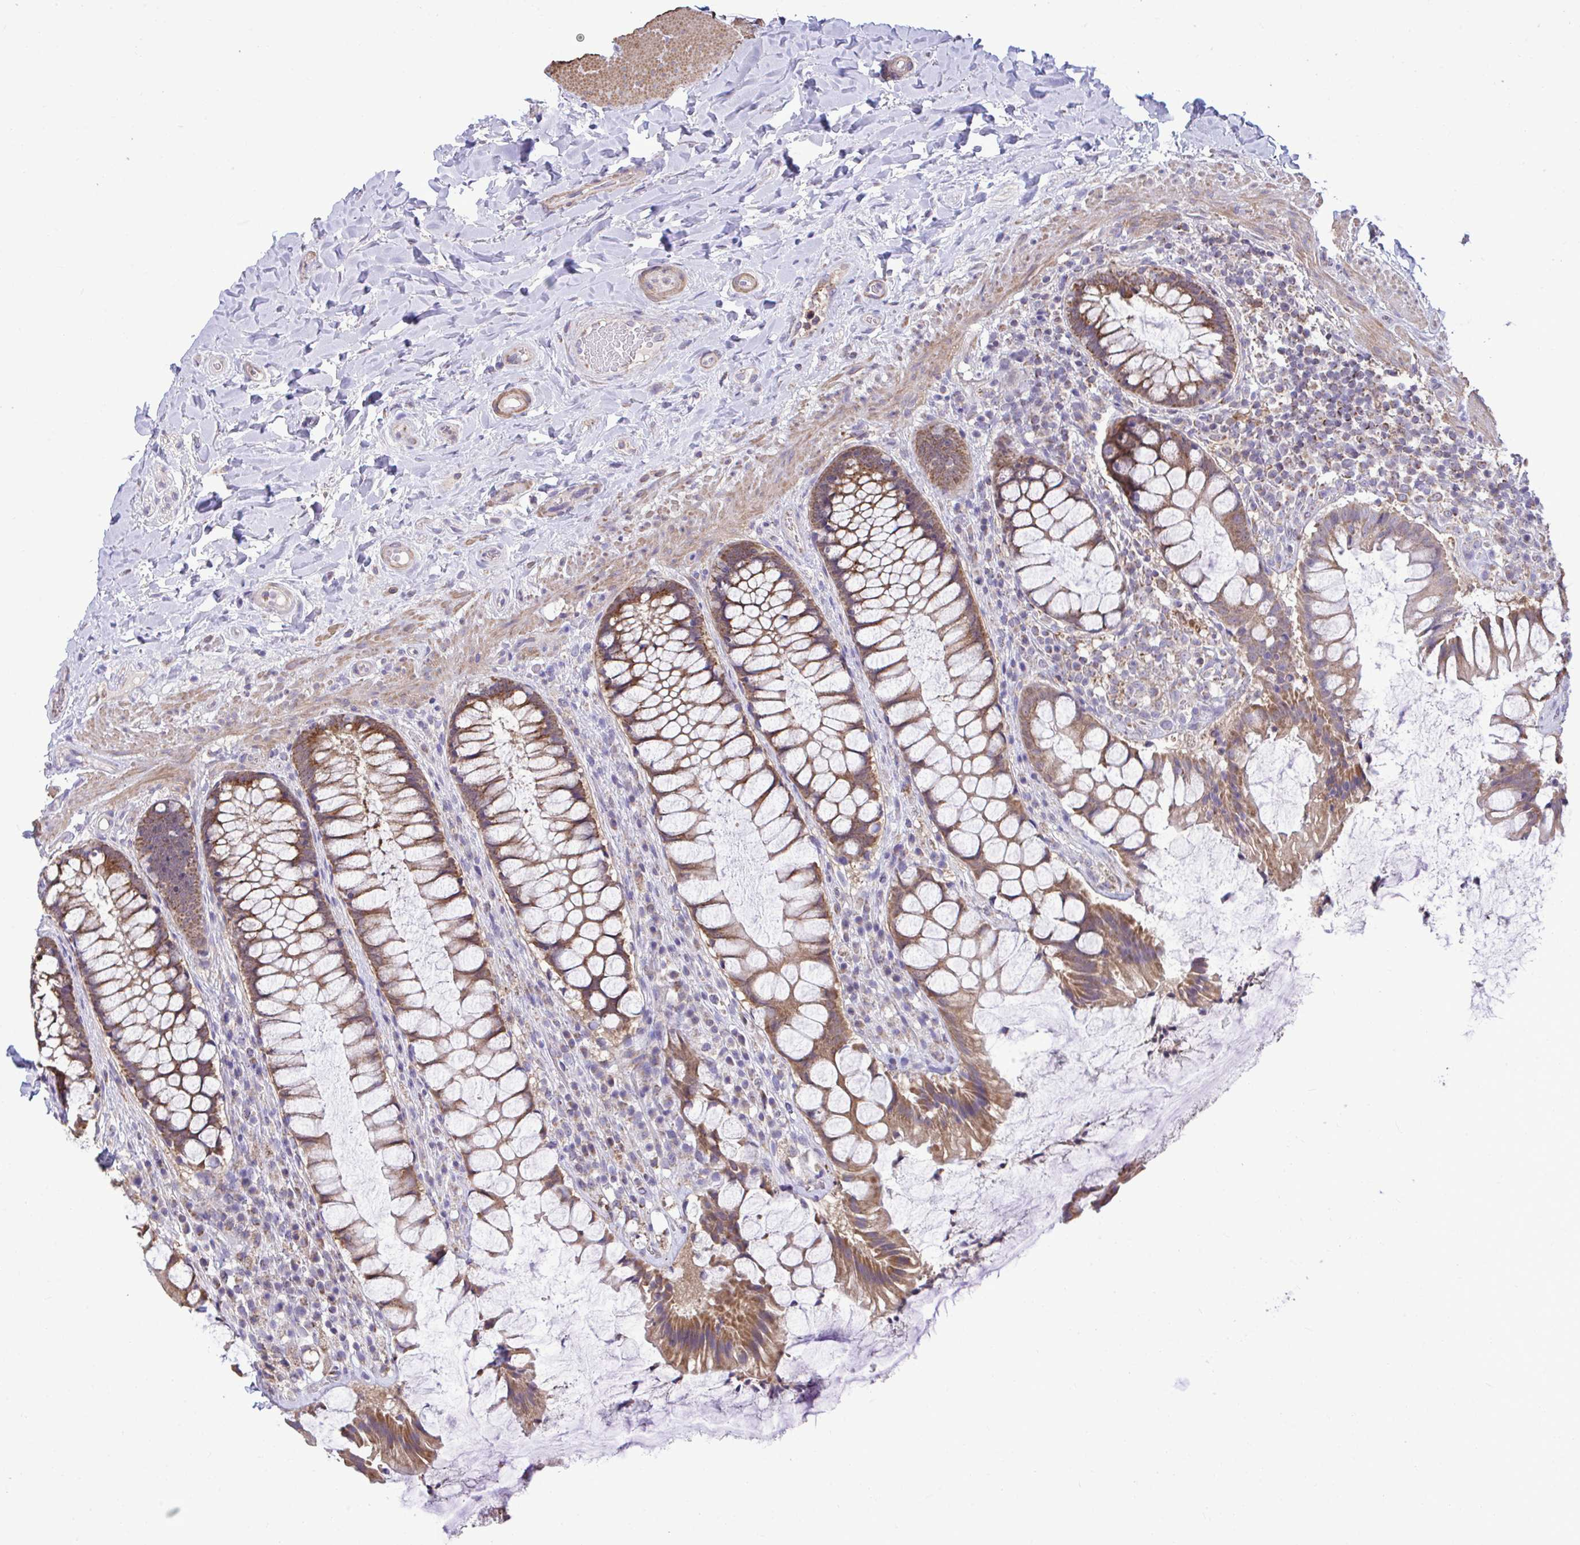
{"staining": {"intensity": "moderate", "quantity": ">75%", "location": "cytoplasmic/membranous"}, "tissue": "rectum", "cell_type": "Glandular cells", "image_type": "normal", "snomed": [{"axis": "morphology", "description": "Normal tissue, NOS"}, {"axis": "topography", "description": "Rectum"}], "caption": "Glandular cells show medium levels of moderate cytoplasmic/membranous expression in approximately >75% of cells in unremarkable rectum.", "gene": "ENSG00000269547", "patient": {"sex": "female", "age": 58}}